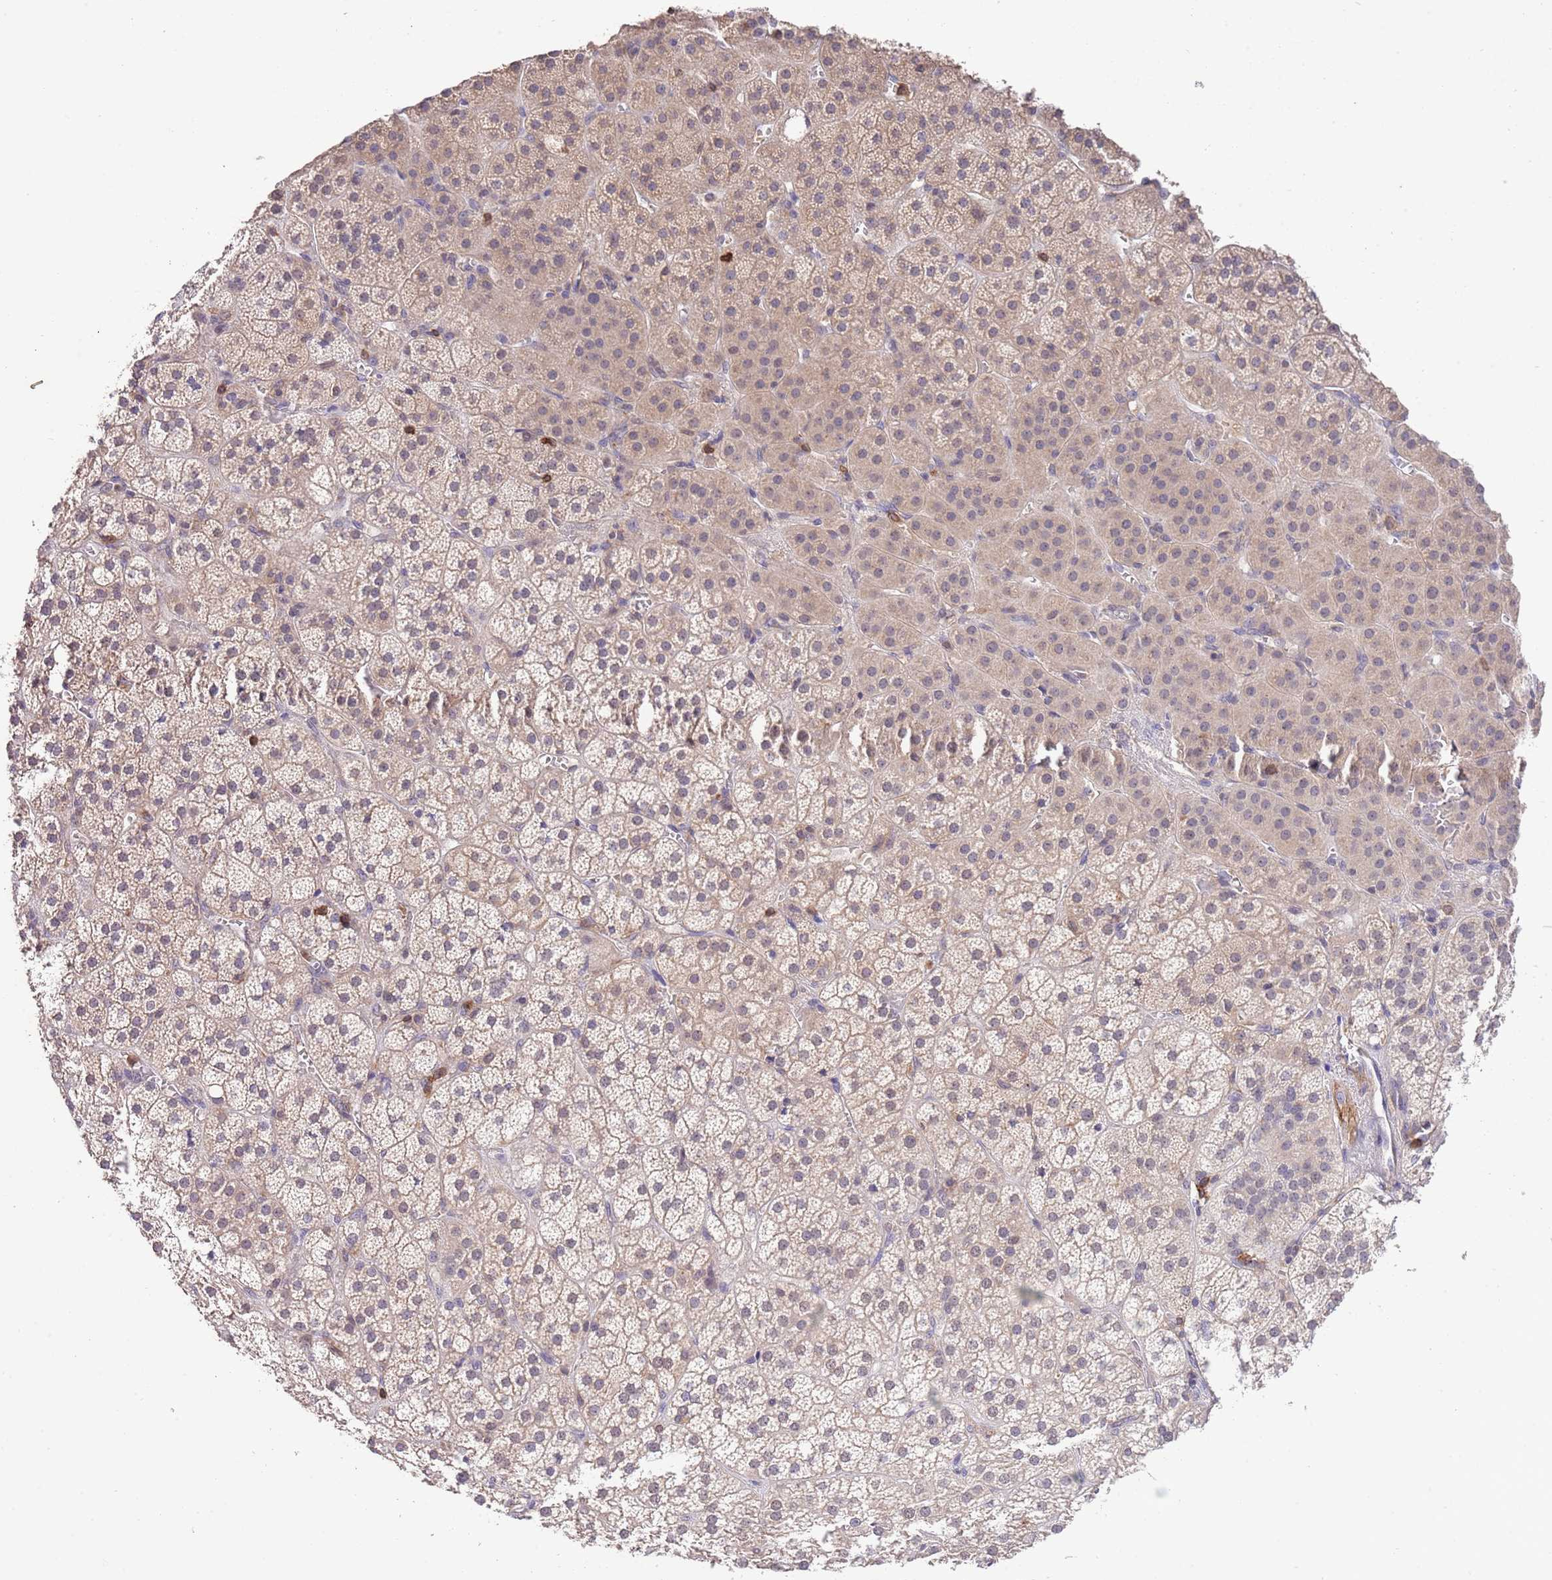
{"staining": {"intensity": "weak", "quantity": "25%-75%", "location": "cytoplasmic/membranous"}, "tissue": "adrenal gland", "cell_type": "Glandular cells", "image_type": "normal", "snomed": [{"axis": "morphology", "description": "Normal tissue, NOS"}, {"axis": "topography", "description": "Adrenal gland"}], "caption": "Adrenal gland stained with IHC reveals weak cytoplasmic/membranous expression in about 25%-75% of glandular cells. (DAB = brown stain, brightfield microscopy at high magnification).", "gene": "EFHD1", "patient": {"sex": "female", "age": 70}}